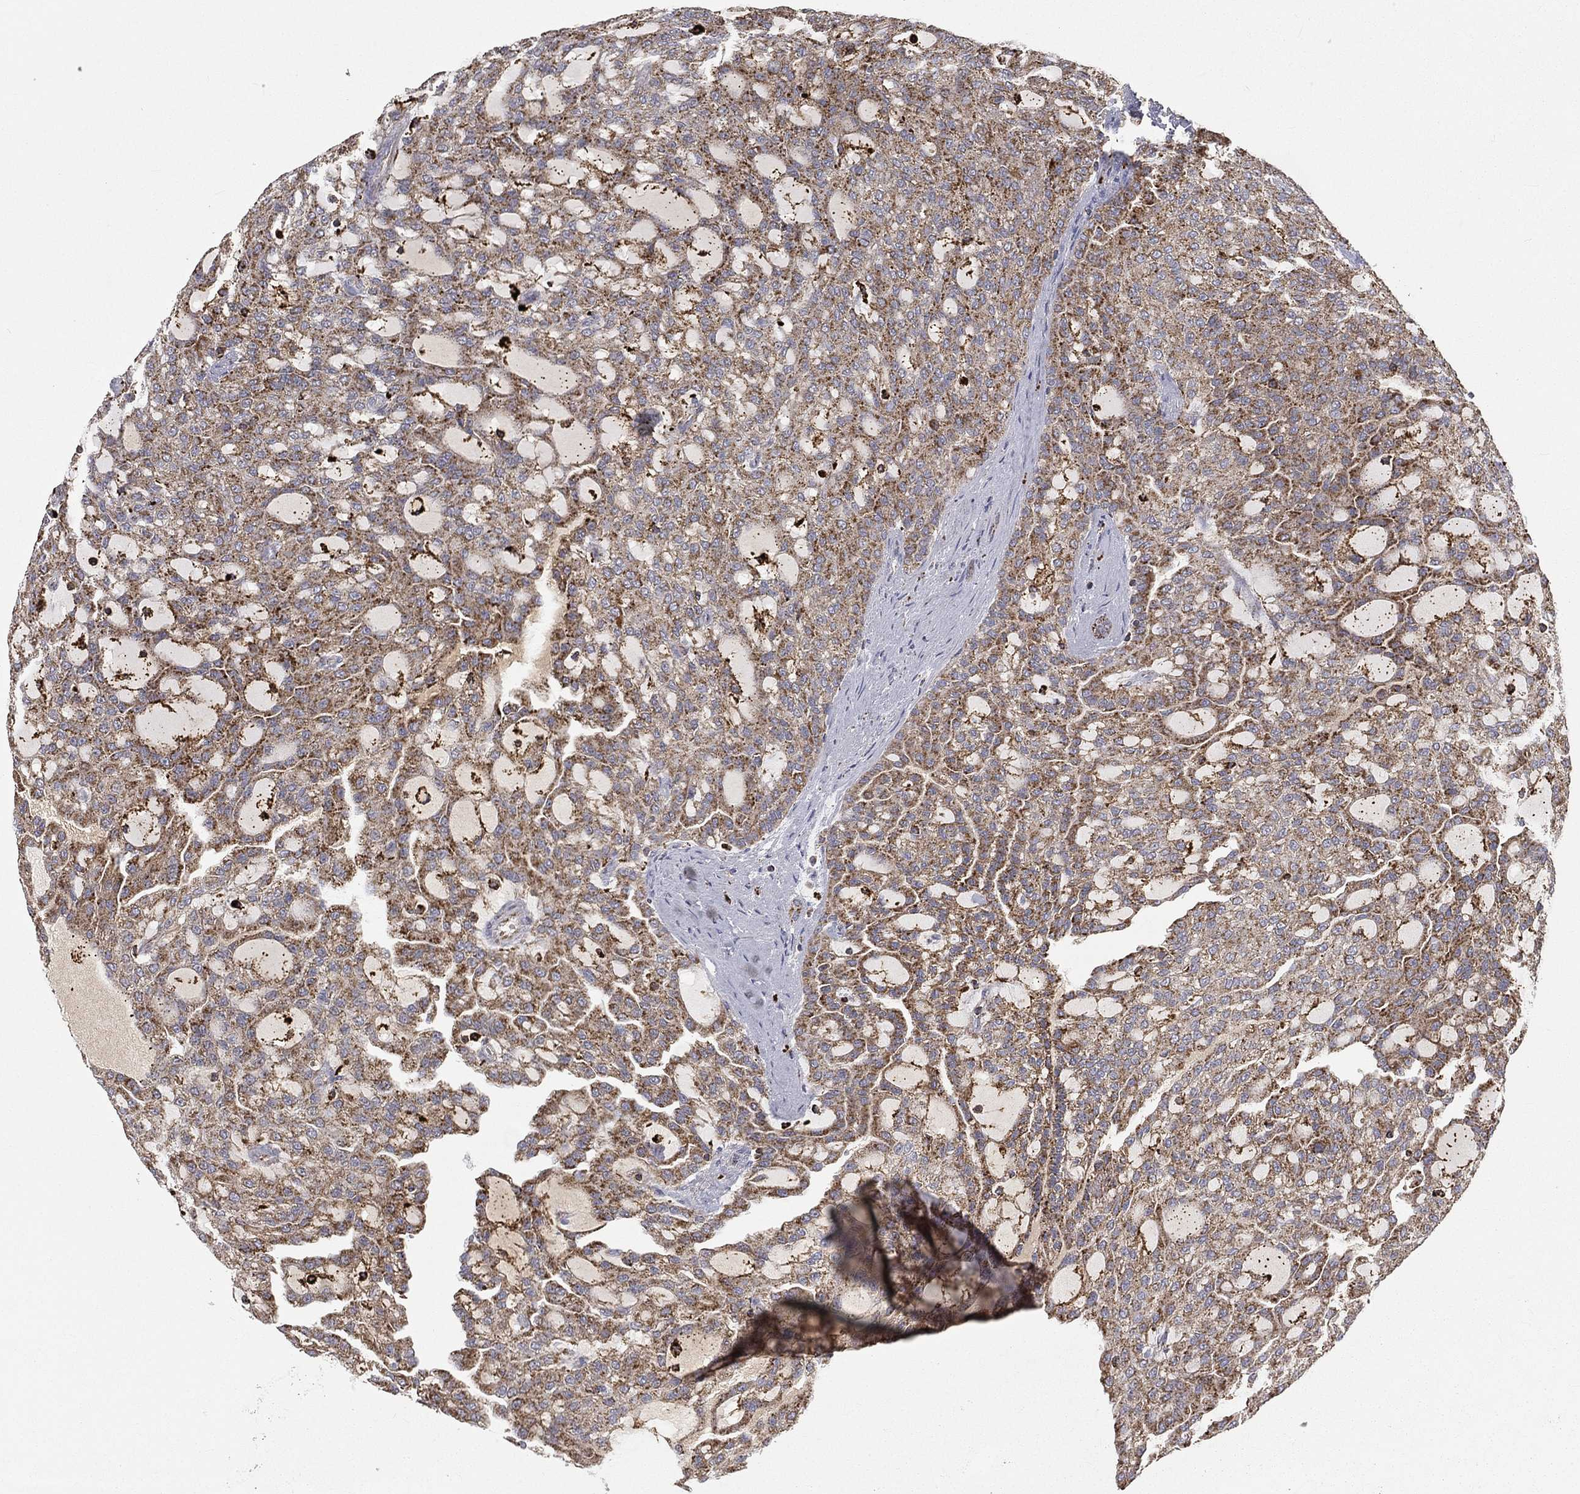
{"staining": {"intensity": "moderate", "quantity": "25%-75%", "location": "cytoplasmic/membranous"}, "tissue": "renal cancer", "cell_type": "Tumor cells", "image_type": "cancer", "snomed": [{"axis": "morphology", "description": "Adenocarcinoma, NOS"}, {"axis": "topography", "description": "Kidney"}], "caption": "Approximately 25%-75% of tumor cells in renal cancer (adenocarcinoma) display moderate cytoplasmic/membranous protein expression as visualized by brown immunohistochemical staining.", "gene": "RIN3", "patient": {"sex": "male", "age": 63}}